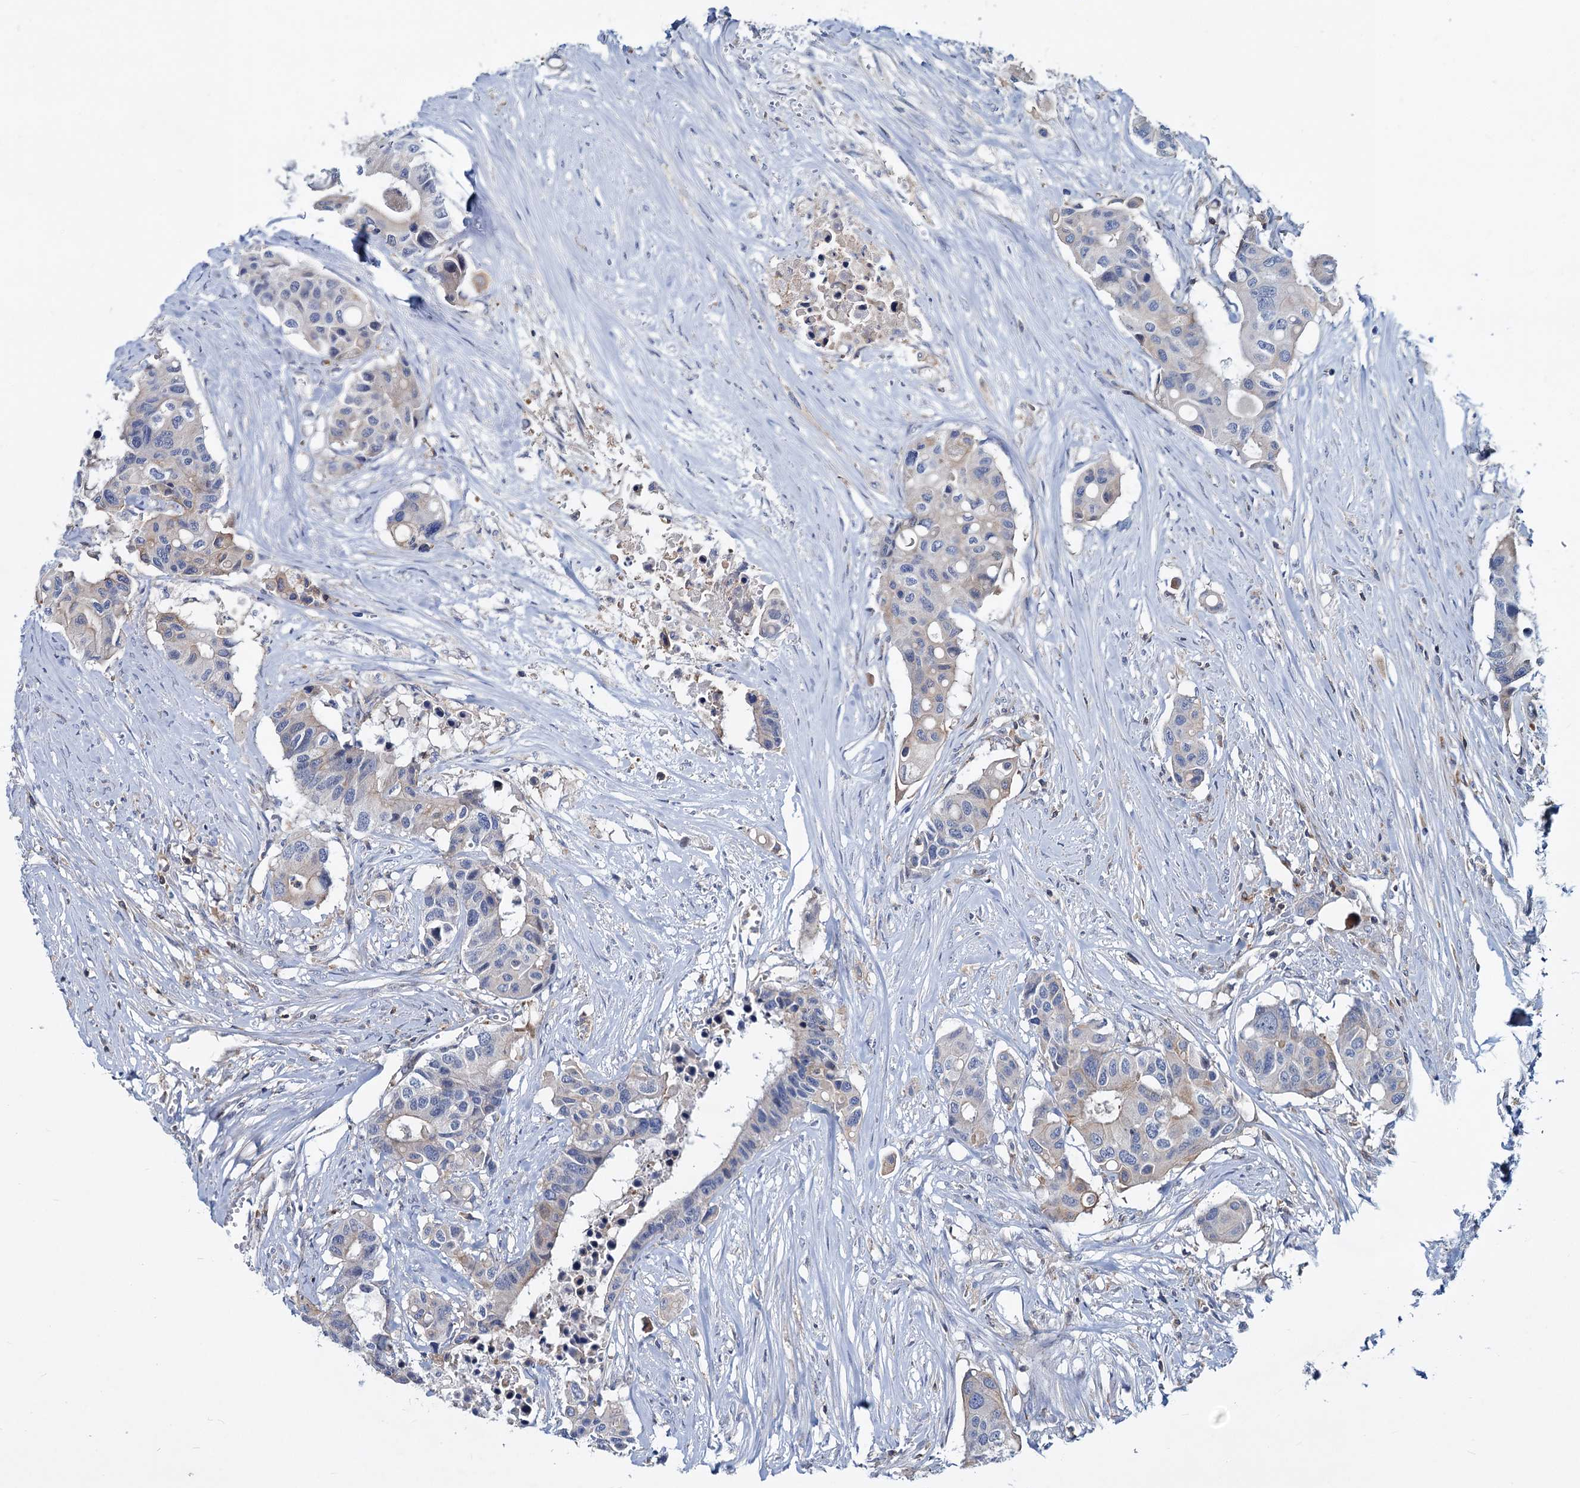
{"staining": {"intensity": "negative", "quantity": "none", "location": "none"}, "tissue": "colorectal cancer", "cell_type": "Tumor cells", "image_type": "cancer", "snomed": [{"axis": "morphology", "description": "Adenocarcinoma, NOS"}, {"axis": "topography", "description": "Colon"}], "caption": "IHC micrograph of colorectal adenocarcinoma stained for a protein (brown), which shows no staining in tumor cells.", "gene": "LRCH4", "patient": {"sex": "male", "age": 77}}